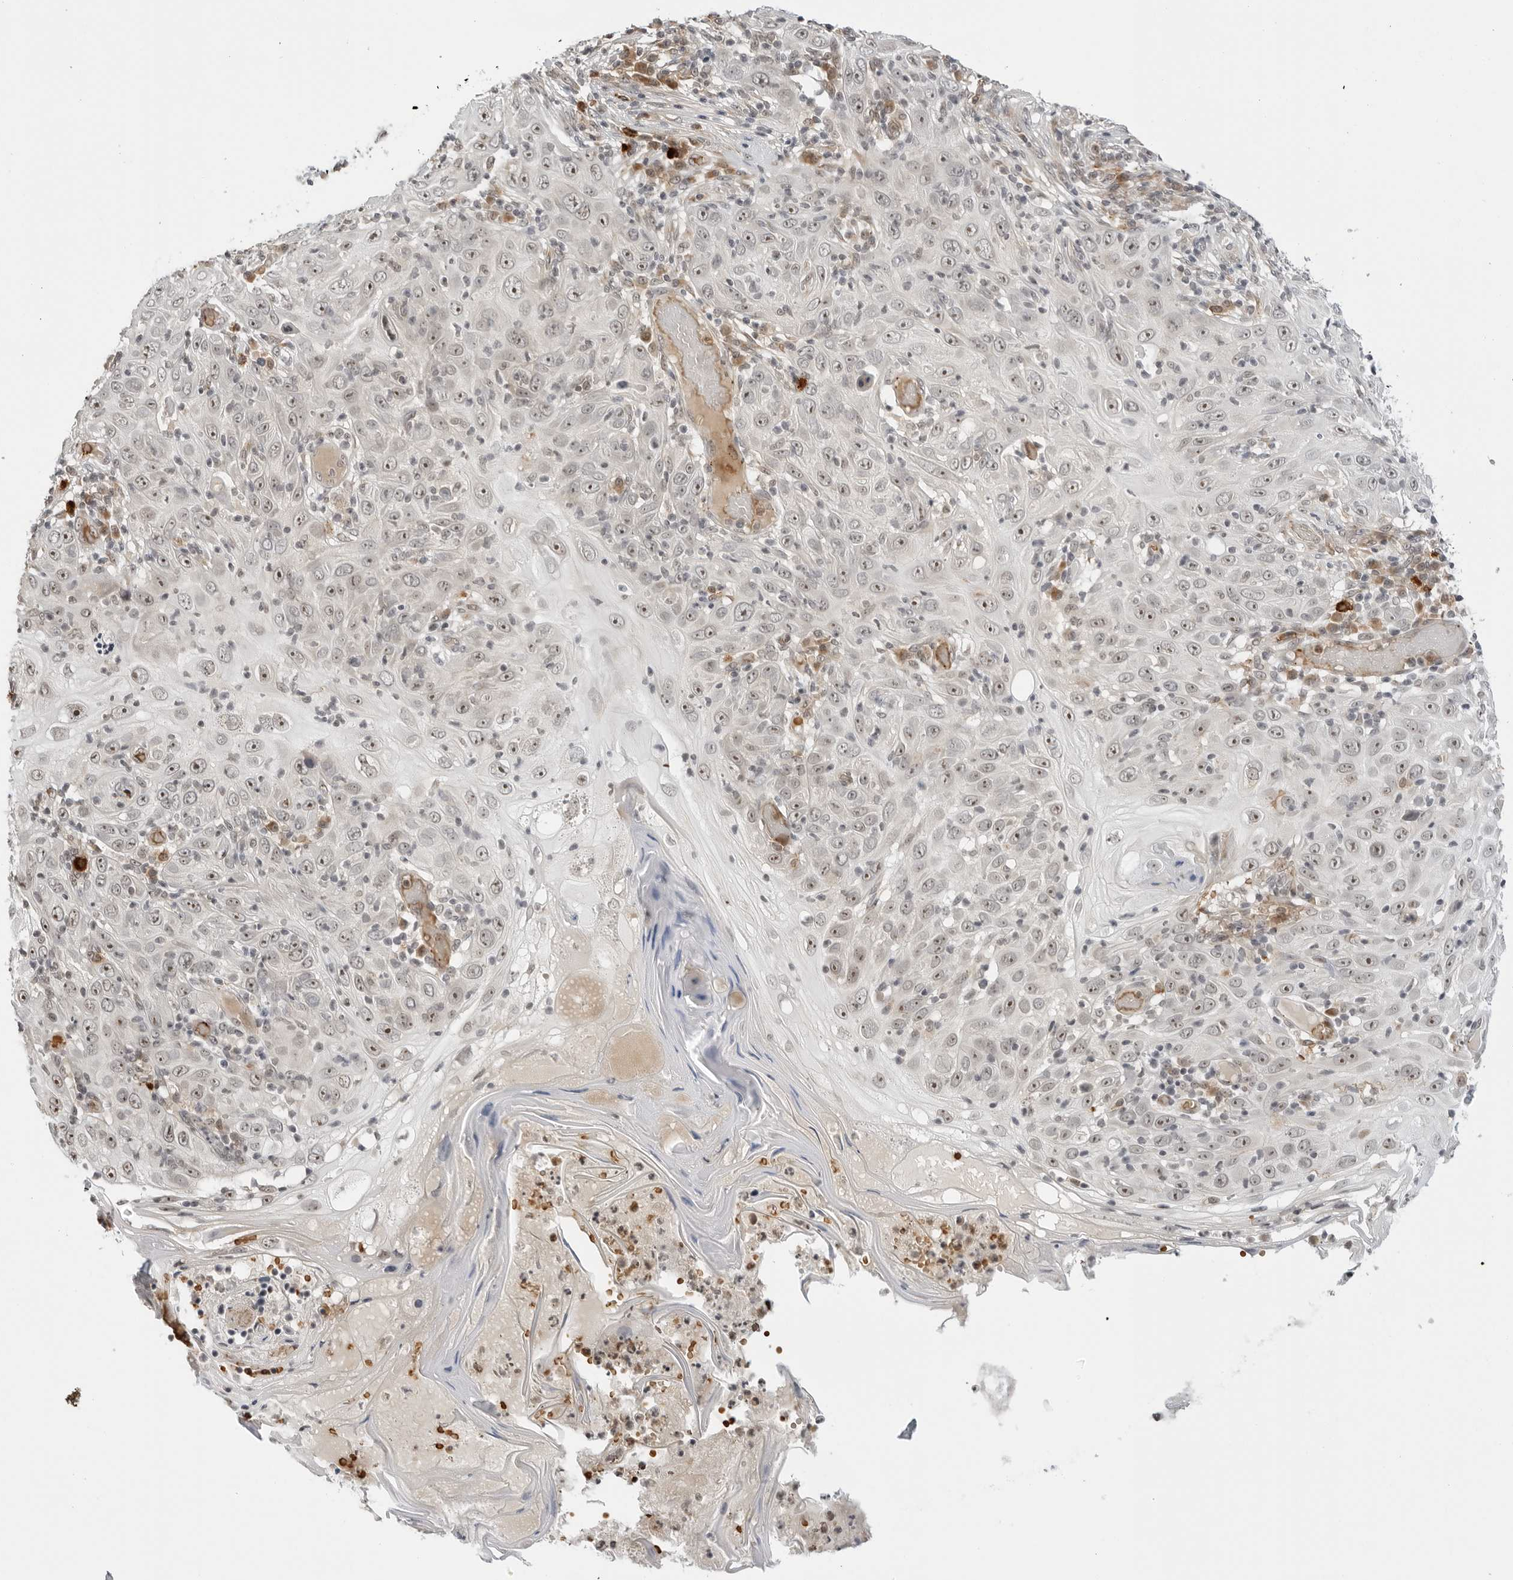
{"staining": {"intensity": "moderate", "quantity": "25%-75%", "location": "nuclear"}, "tissue": "skin cancer", "cell_type": "Tumor cells", "image_type": "cancer", "snomed": [{"axis": "morphology", "description": "Squamous cell carcinoma, NOS"}, {"axis": "topography", "description": "Skin"}], "caption": "Immunohistochemical staining of human skin cancer exhibits moderate nuclear protein expression in approximately 25%-75% of tumor cells. (IHC, brightfield microscopy, high magnification).", "gene": "SUGCT", "patient": {"sex": "female", "age": 88}}